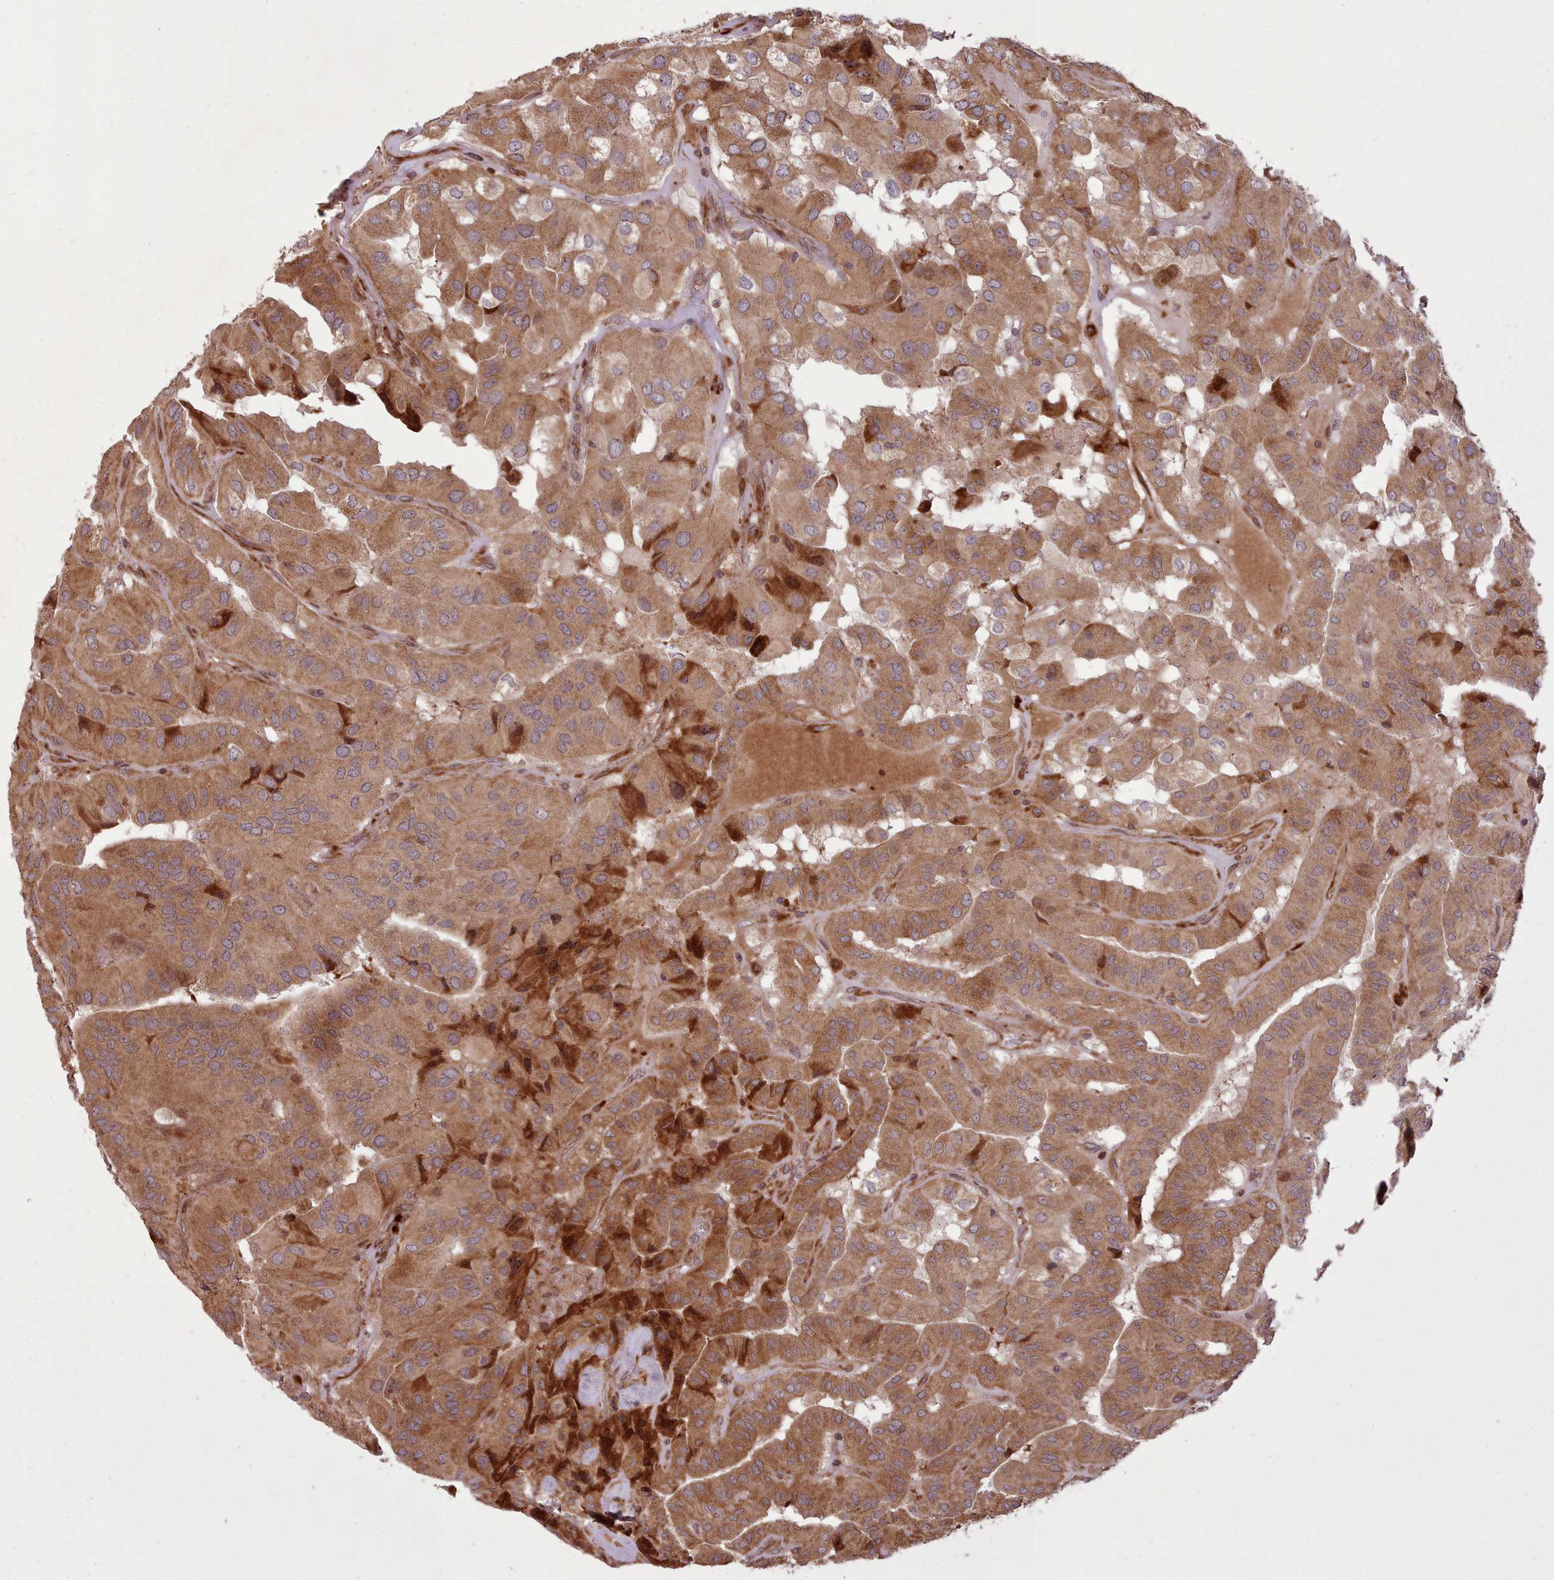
{"staining": {"intensity": "moderate", "quantity": ">75%", "location": "cytoplasmic/membranous"}, "tissue": "thyroid cancer", "cell_type": "Tumor cells", "image_type": "cancer", "snomed": [{"axis": "morphology", "description": "Normal tissue, NOS"}, {"axis": "morphology", "description": "Papillary adenocarcinoma, NOS"}, {"axis": "topography", "description": "Thyroid gland"}], "caption": "Moderate cytoplasmic/membranous protein expression is seen in about >75% of tumor cells in thyroid papillary adenocarcinoma.", "gene": "NLRP7", "patient": {"sex": "female", "age": 59}}